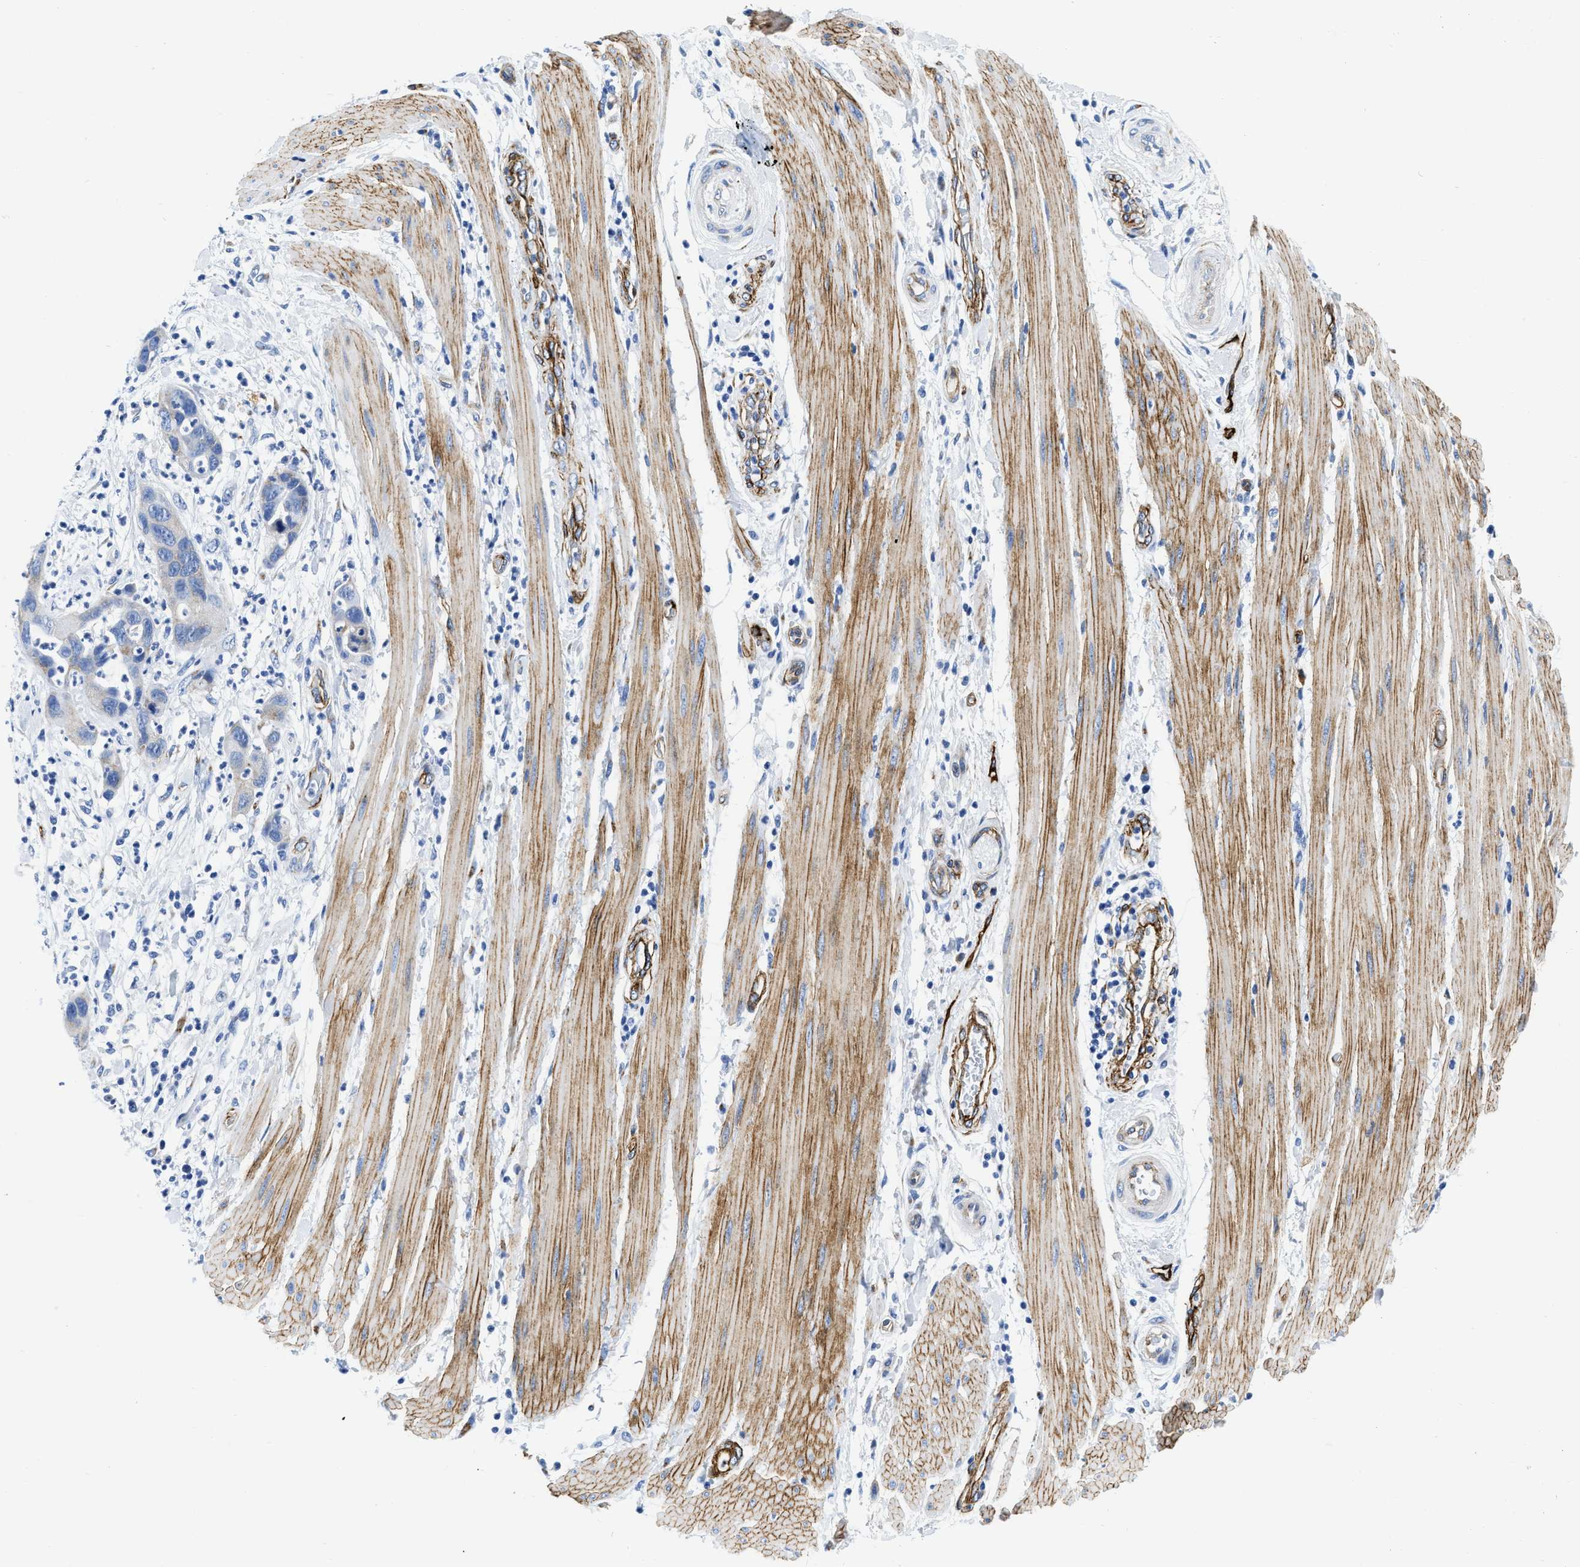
{"staining": {"intensity": "weak", "quantity": "<25%", "location": "cytoplasmic/membranous"}, "tissue": "pancreatic cancer", "cell_type": "Tumor cells", "image_type": "cancer", "snomed": [{"axis": "morphology", "description": "Adenocarcinoma, NOS"}, {"axis": "topography", "description": "Pancreas"}], "caption": "Tumor cells show no significant protein positivity in pancreatic cancer.", "gene": "TVP23B", "patient": {"sex": "female", "age": 71}}